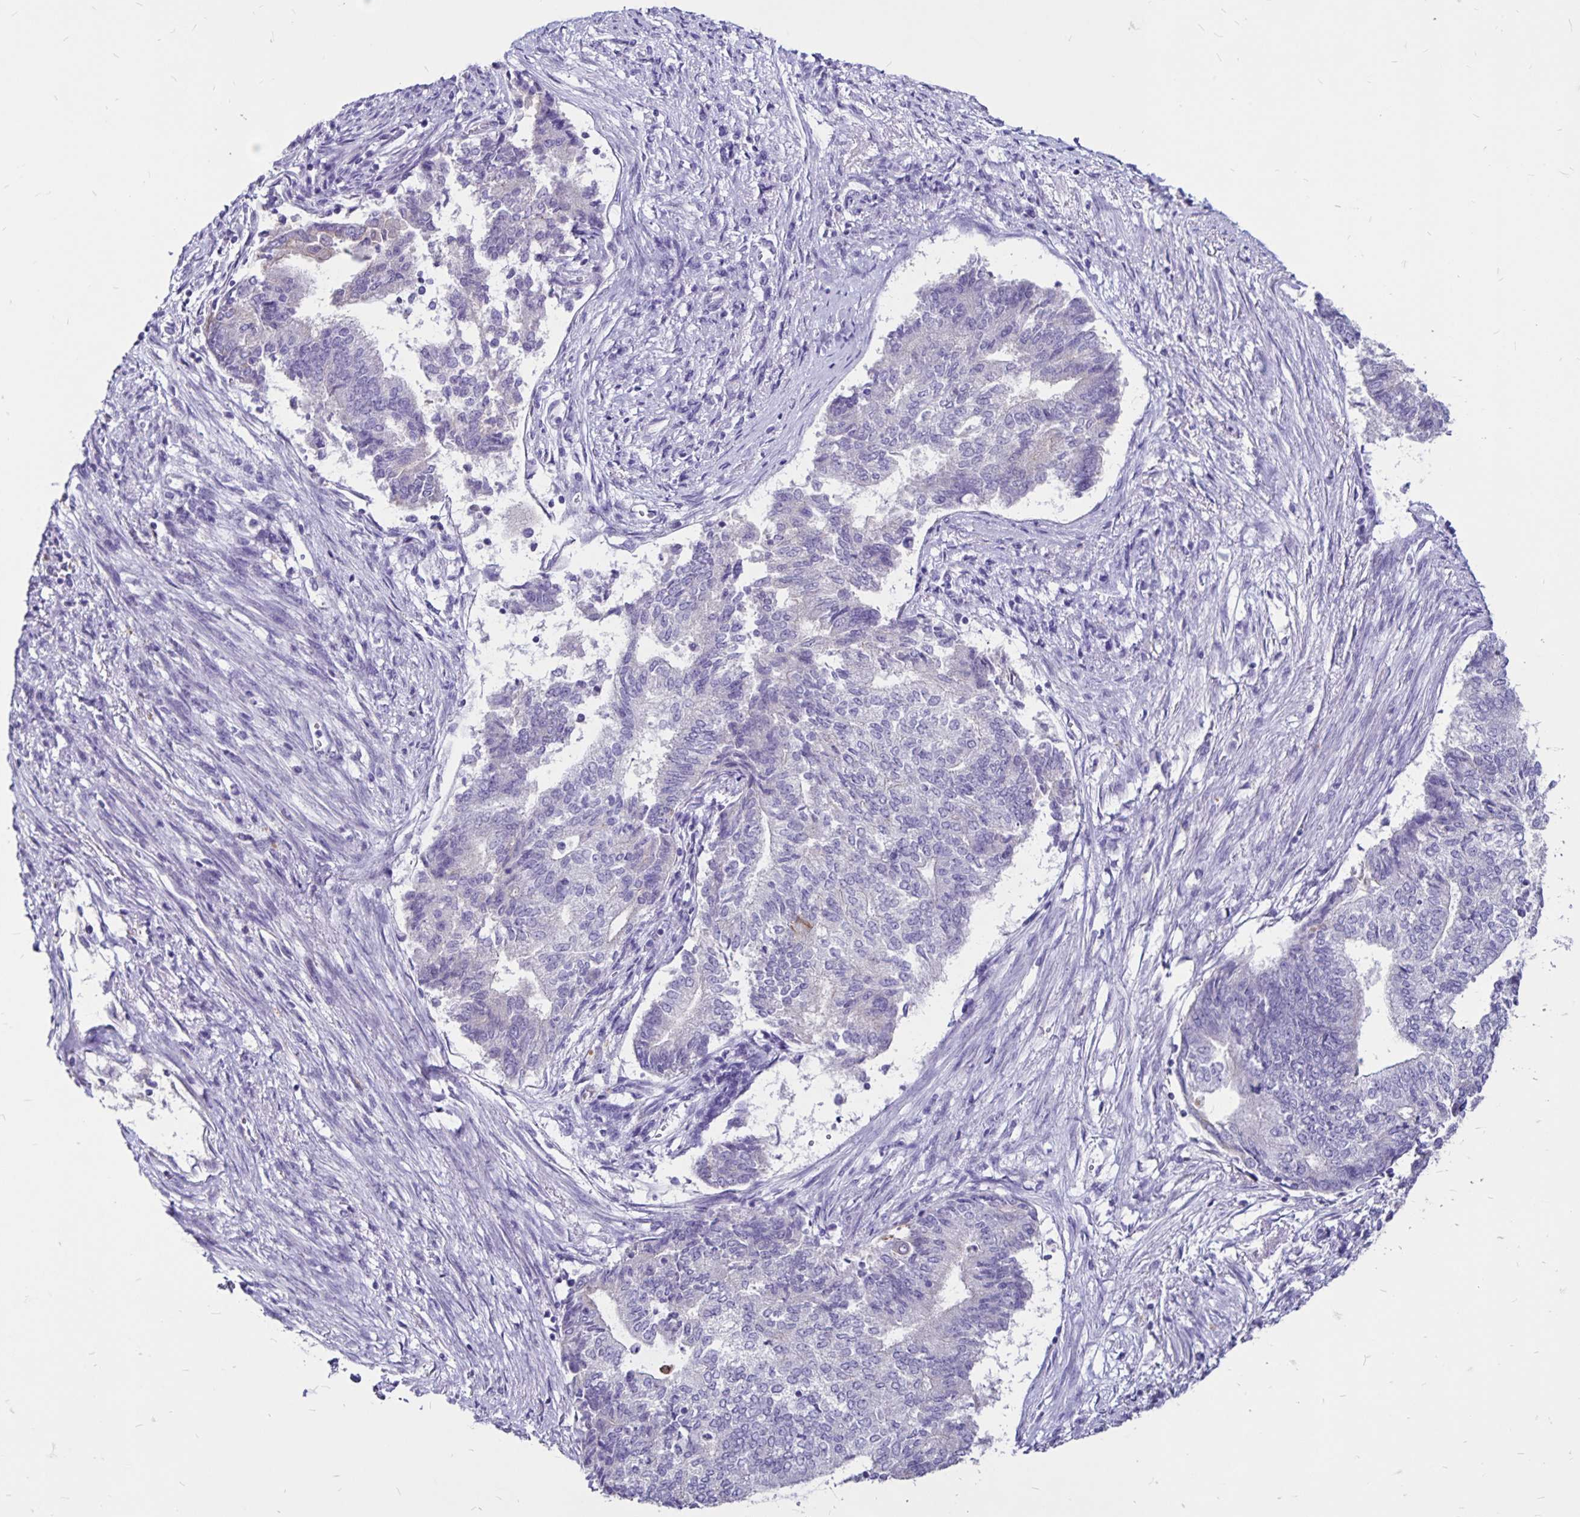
{"staining": {"intensity": "negative", "quantity": "none", "location": "none"}, "tissue": "endometrial cancer", "cell_type": "Tumor cells", "image_type": "cancer", "snomed": [{"axis": "morphology", "description": "Adenocarcinoma, NOS"}, {"axis": "topography", "description": "Endometrium"}], "caption": "Histopathology image shows no significant protein positivity in tumor cells of endometrial adenocarcinoma.", "gene": "EVPL", "patient": {"sex": "female", "age": 65}}